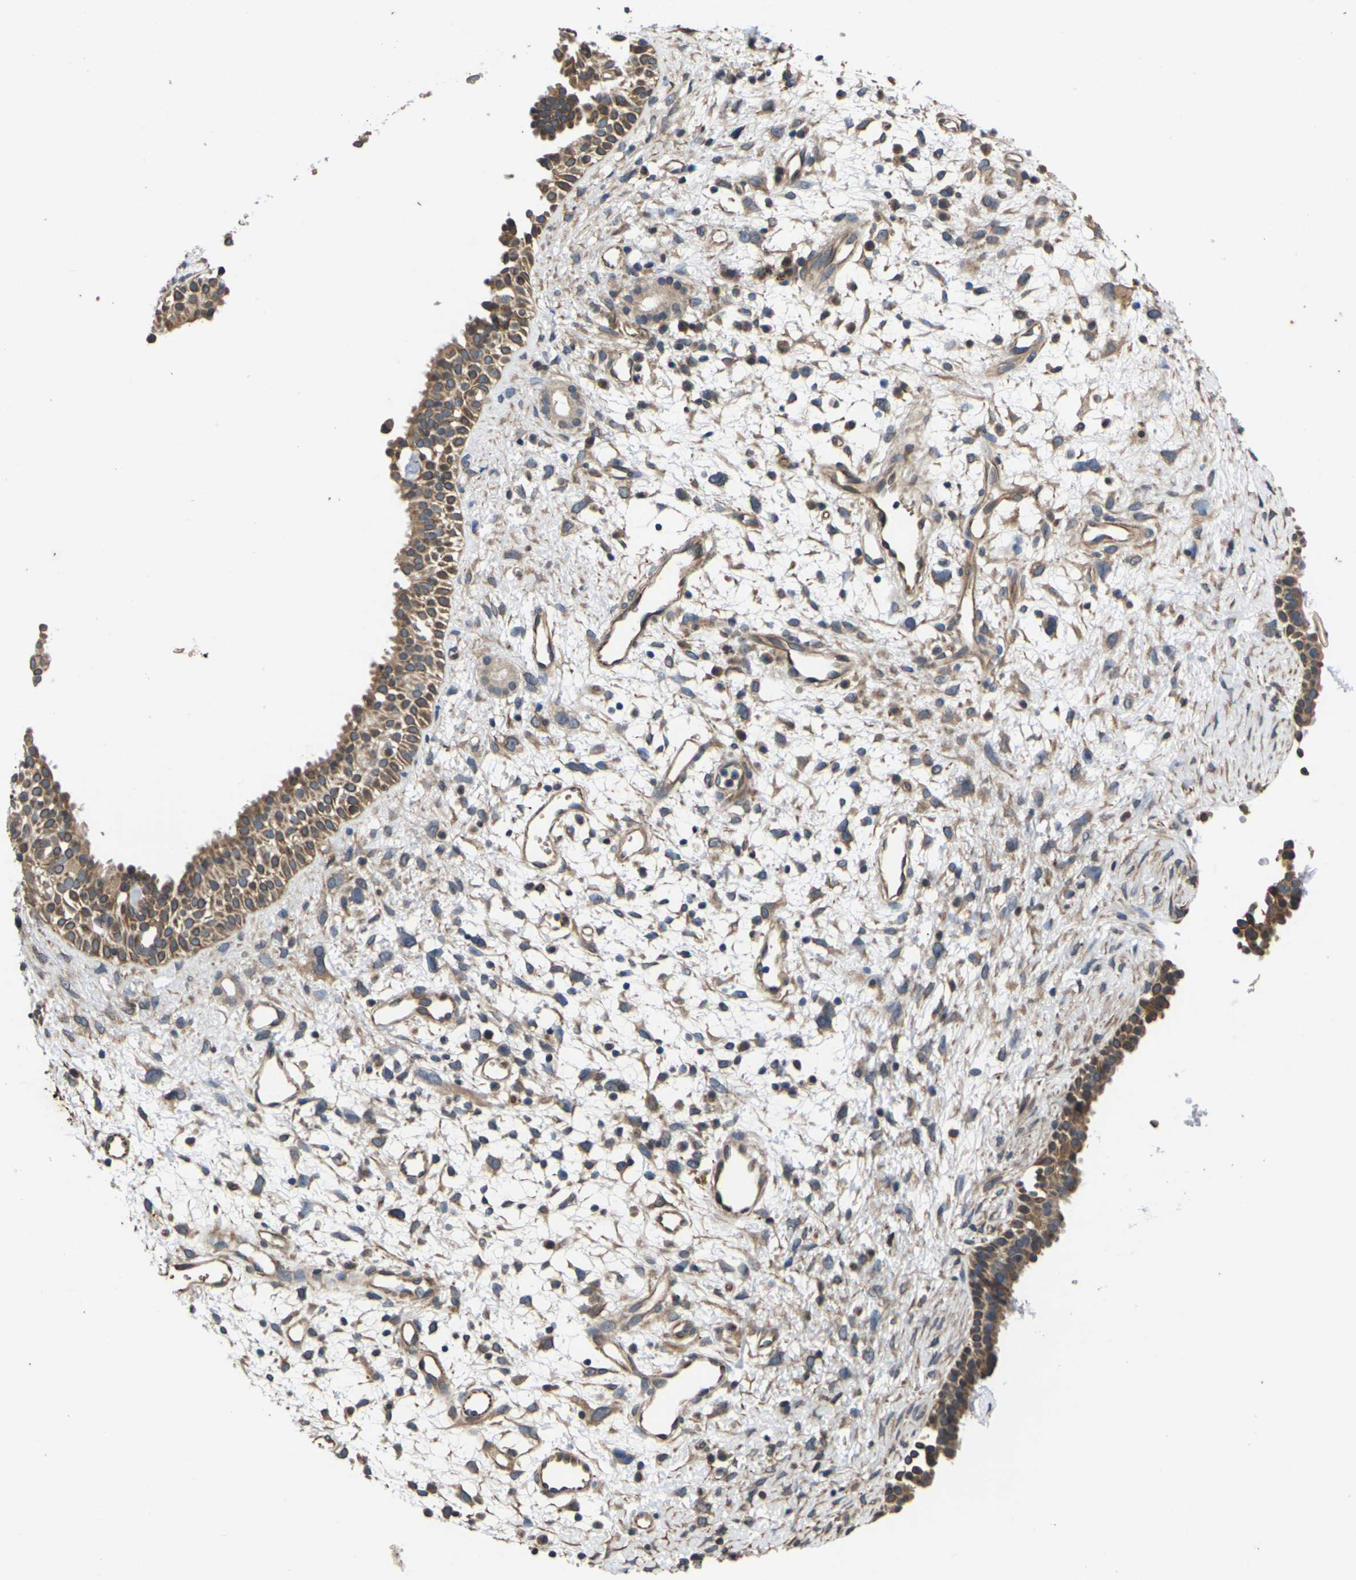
{"staining": {"intensity": "moderate", "quantity": ">75%", "location": "cytoplasmic/membranous"}, "tissue": "nasopharynx", "cell_type": "Respiratory epithelial cells", "image_type": "normal", "snomed": [{"axis": "morphology", "description": "Normal tissue, NOS"}, {"axis": "topography", "description": "Nasopharynx"}], "caption": "A high-resolution micrograph shows immunohistochemistry (IHC) staining of benign nasopharynx, which displays moderate cytoplasmic/membranous expression in approximately >75% of respiratory epithelial cells. Ihc stains the protein in brown and the nuclei are stained blue.", "gene": "DKK2", "patient": {"sex": "male", "age": 22}}